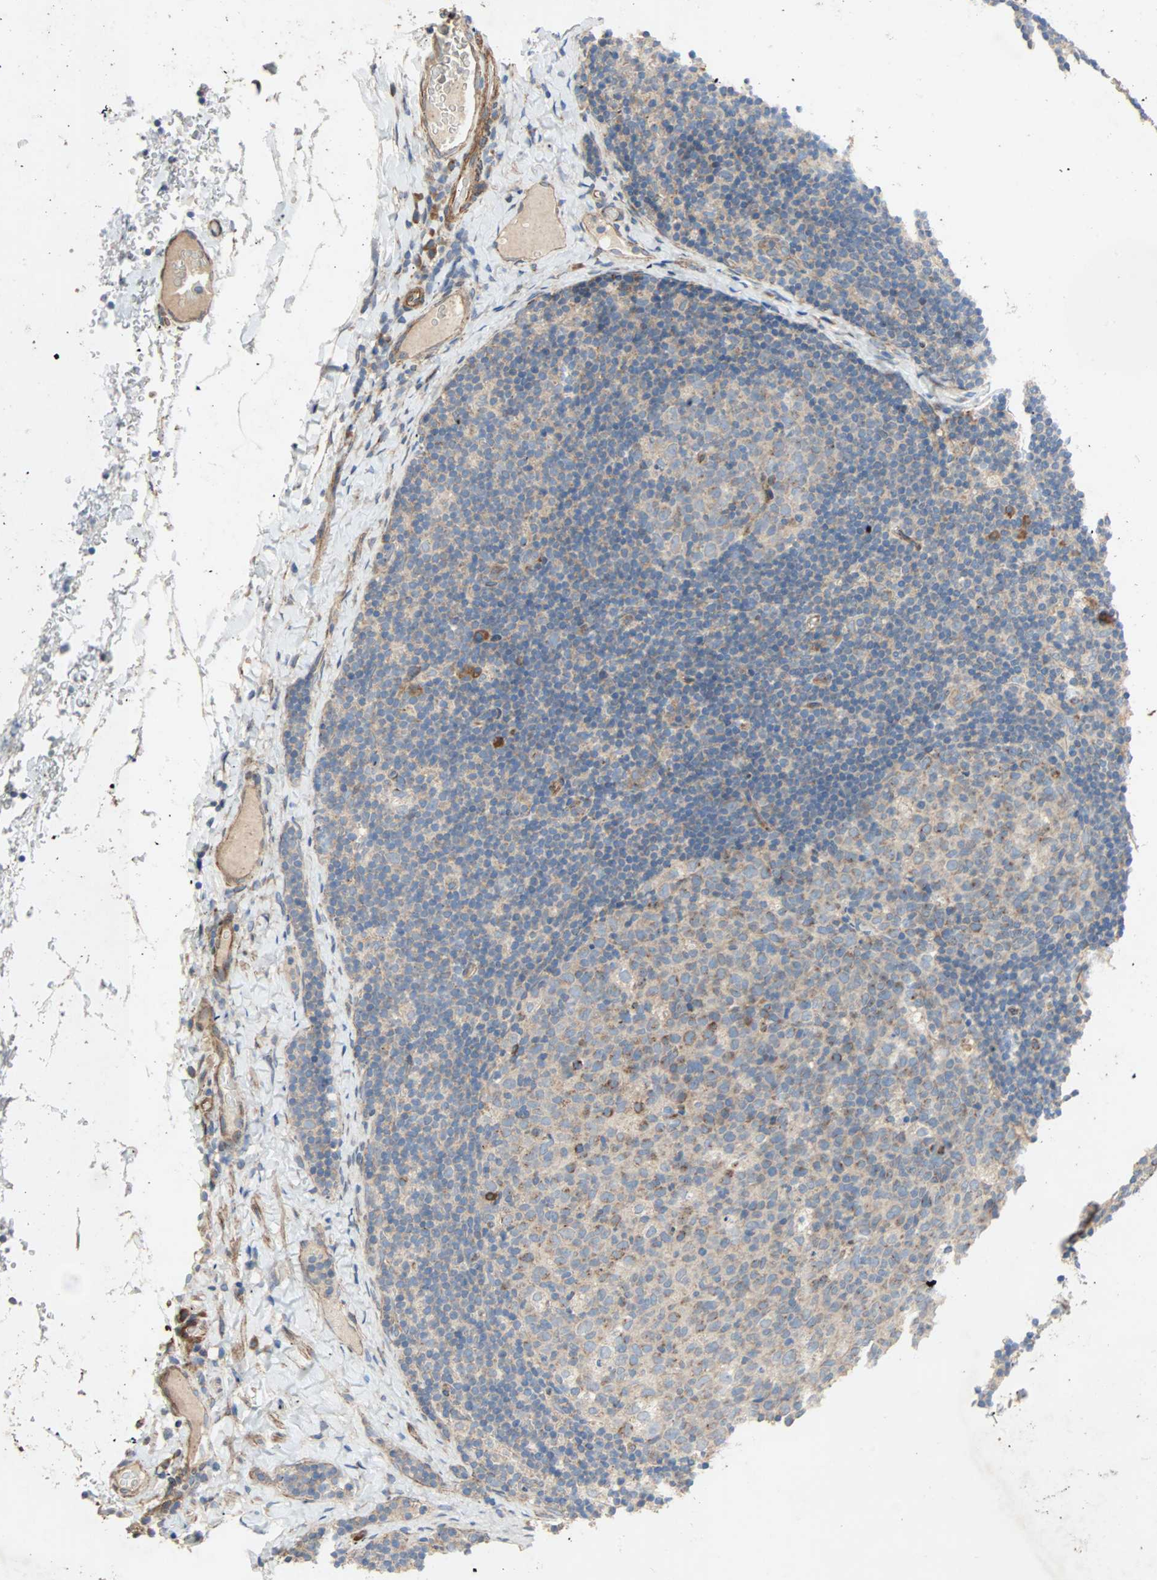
{"staining": {"intensity": "moderate", "quantity": ">75%", "location": "cytoplasmic/membranous"}, "tissue": "lymph node", "cell_type": "Germinal center cells", "image_type": "normal", "snomed": [{"axis": "morphology", "description": "Normal tissue, NOS"}, {"axis": "topography", "description": "Lymph node"}], "caption": "The photomicrograph exhibits staining of normal lymph node, revealing moderate cytoplasmic/membranous protein staining (brown color) within germinal center cells.", "gene": "XYLT1", "patient": {"sex": "female", "age": 14}}